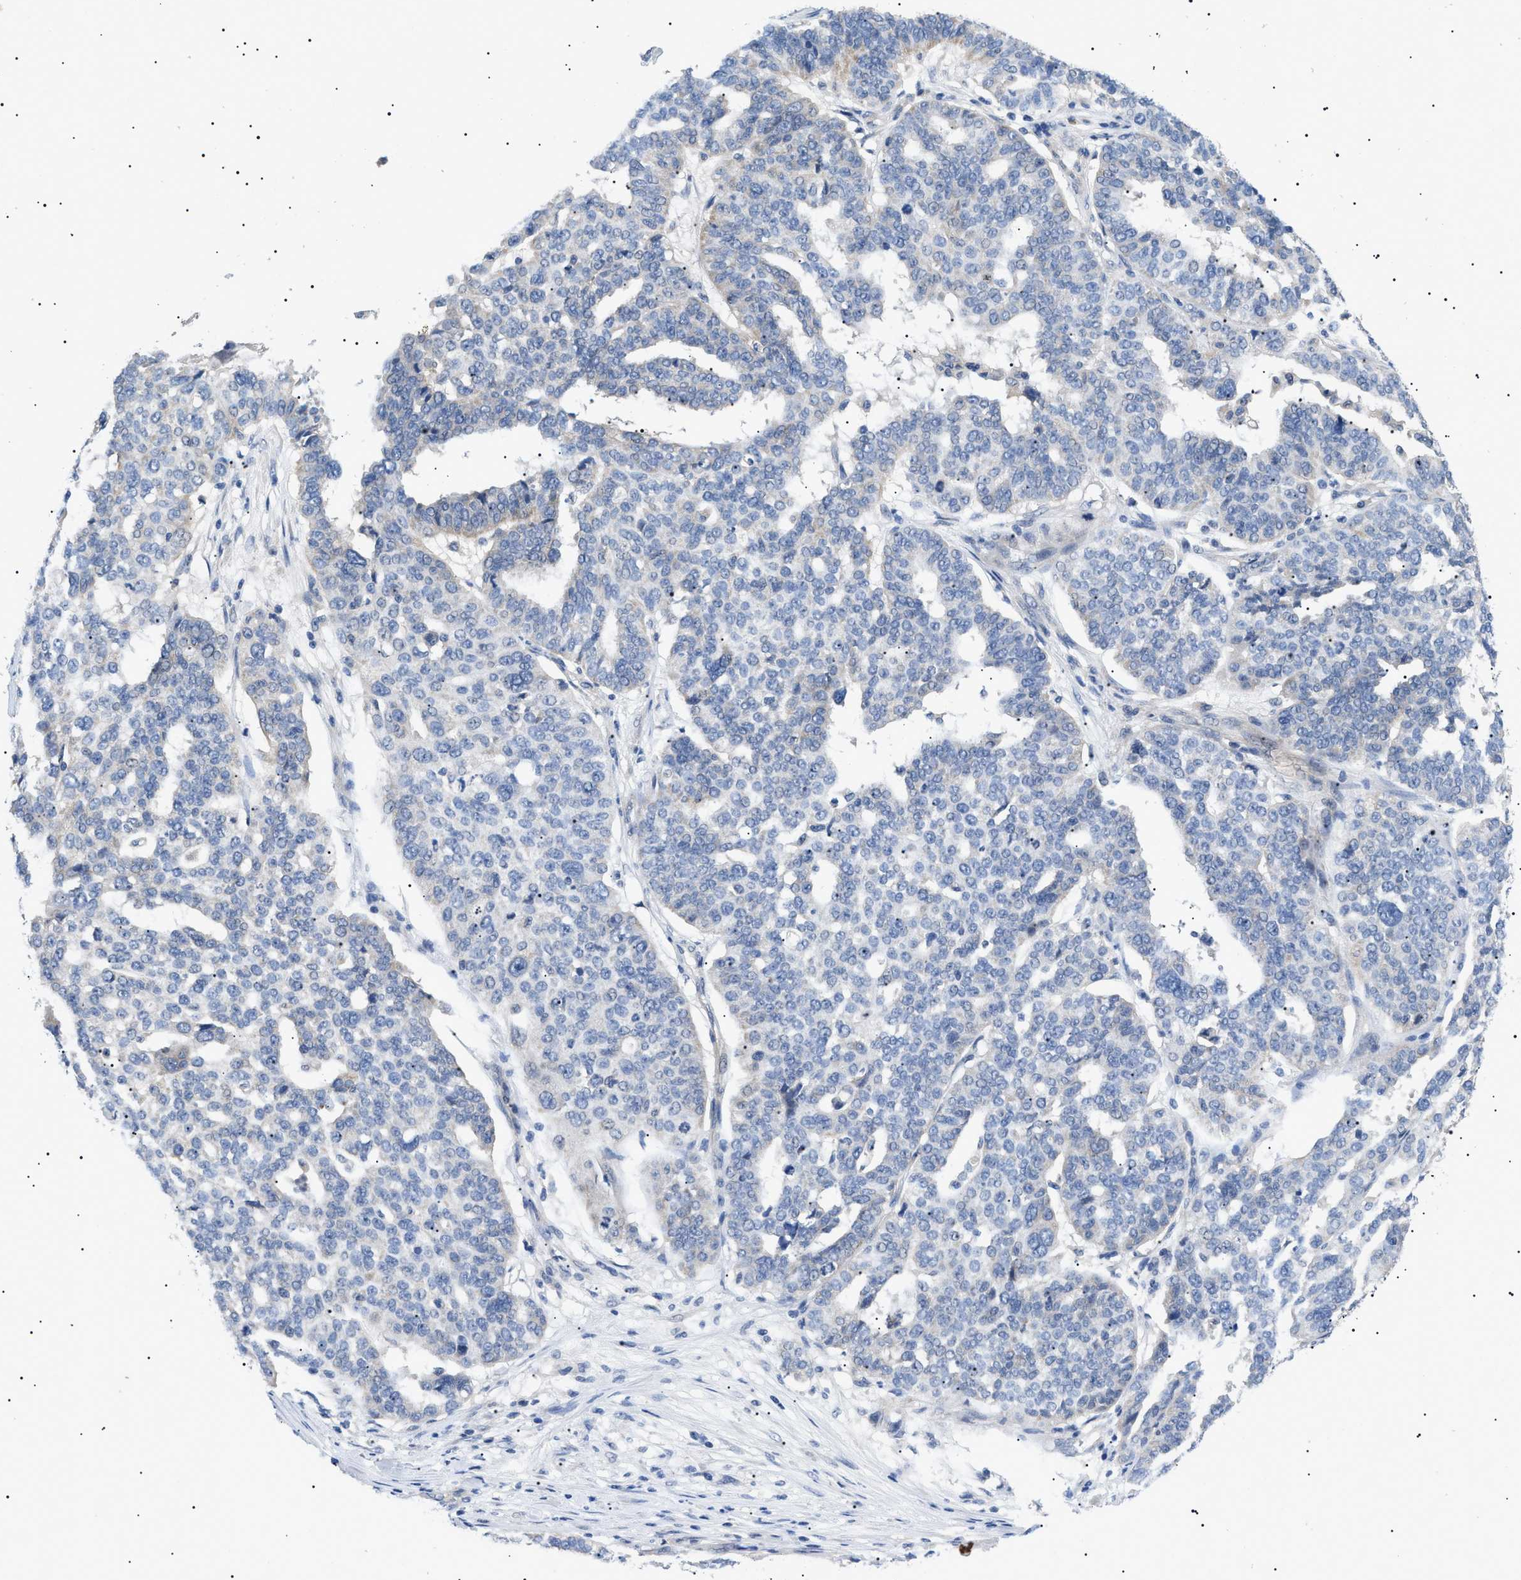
{"staining": {"intensity": "negative", "quantity": "none", "location": "none"}, "tissue": "ovarian cancer", "cell_type": "Tumor cells", "image_type": "cancer", "snomed": [{"axis": "morphology", "description": "Cystadenocarcinoma, serous, NOS"}, {"axis": "topography", "description": "Ovary"}], "caption": "This is an immunohistochemistry (IHC) image of human ovarian serous cystadenocarcinoma. There is no positivity in tumor cells.", "gene": "RIPK1", "patient": {"sex": "female", "age": 59}}